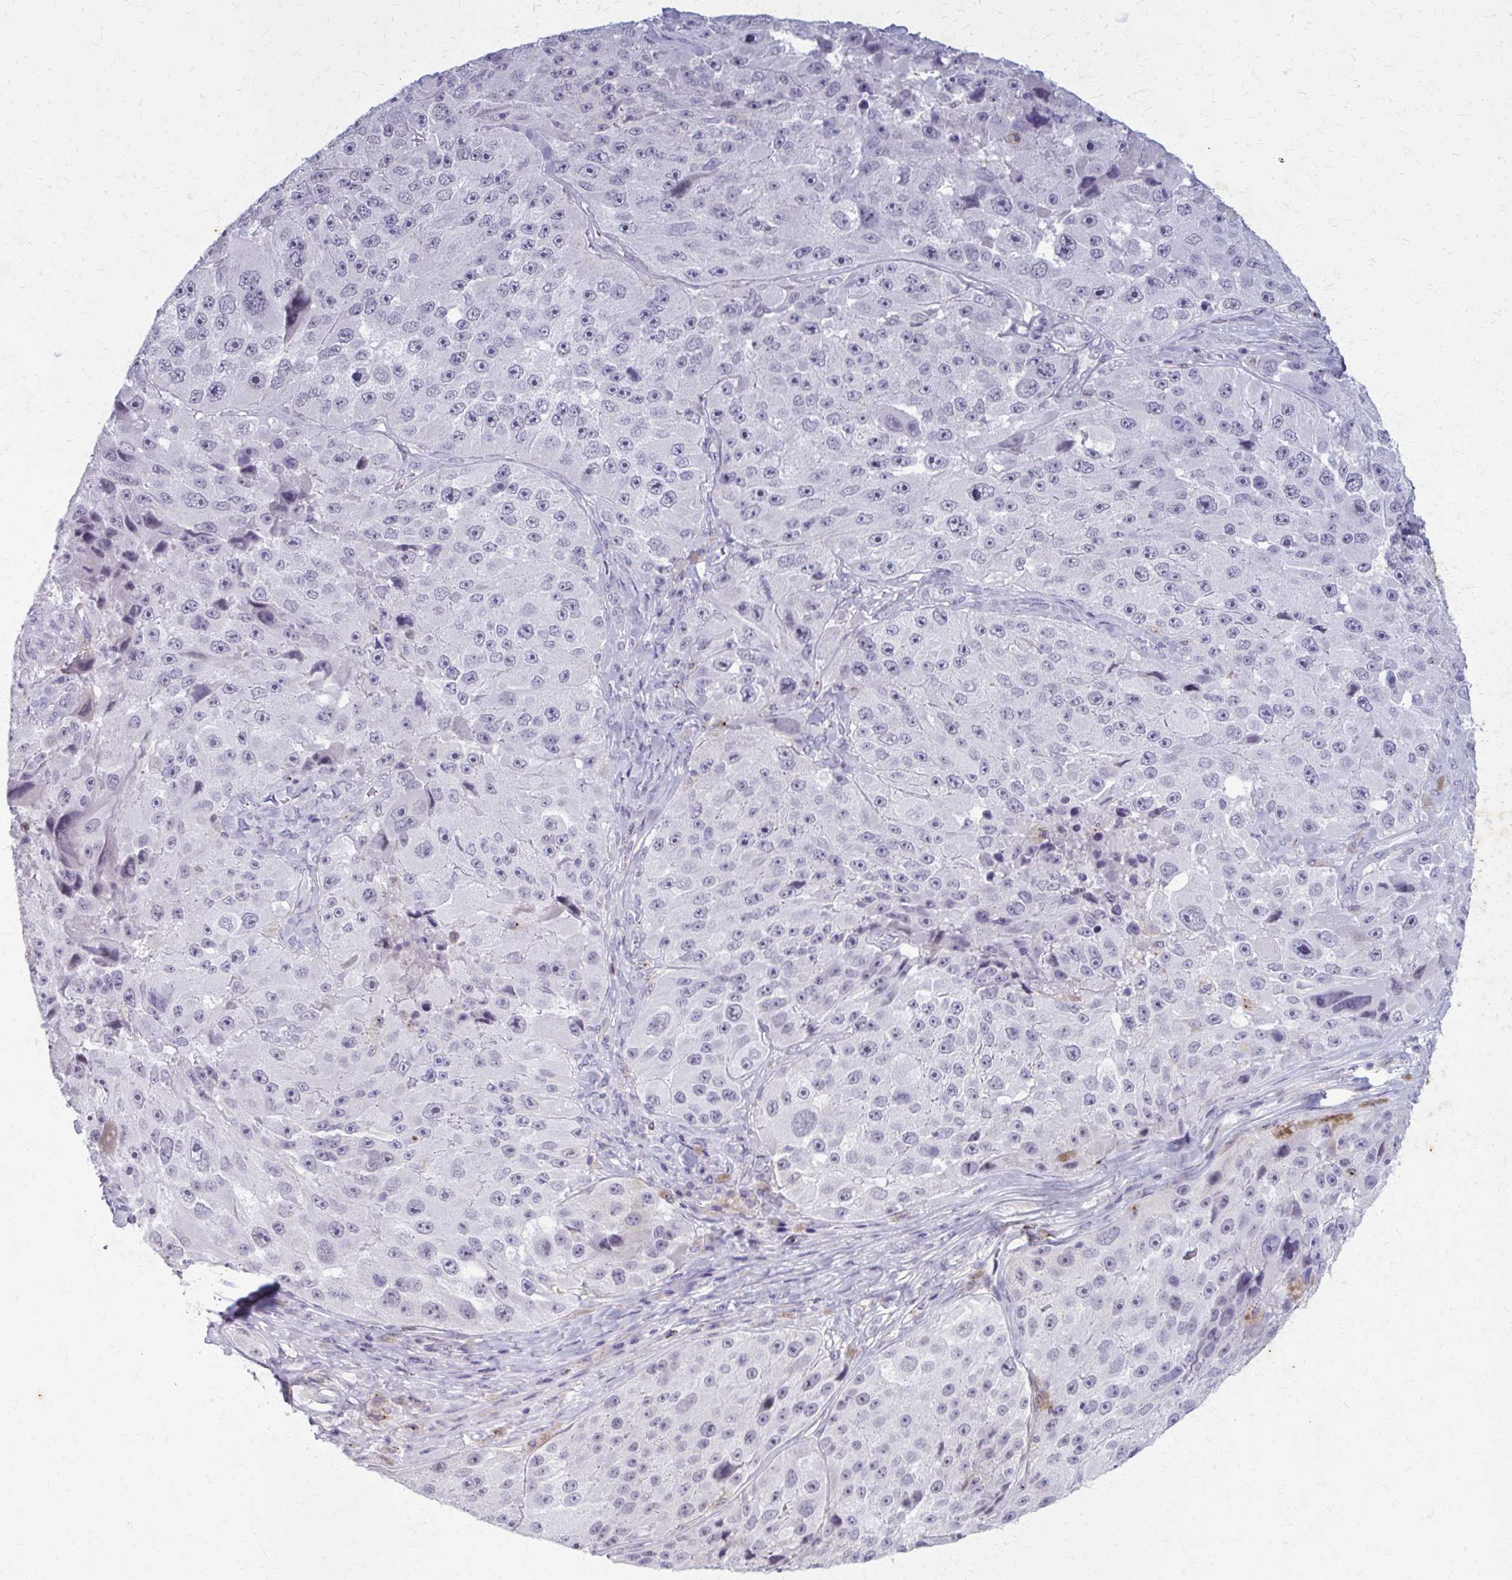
{"staining": {"intensity": "negative", "quantity": "none", "location": "none"}, "tissue": "melanoma", "cell_type": "Tumor cells", "image_type": "cancer", "snomed": [{"axis": "morphology", "description": "Malignant melanoma, Metastatic site"}, {"axis": "topography", "description": "Lymph node"}], "caption": "A histopathology image of human melanoma is negative for staining in tumor cells.", "gene": "CARD9", "patient": {"sex": "male", "age": 62}}